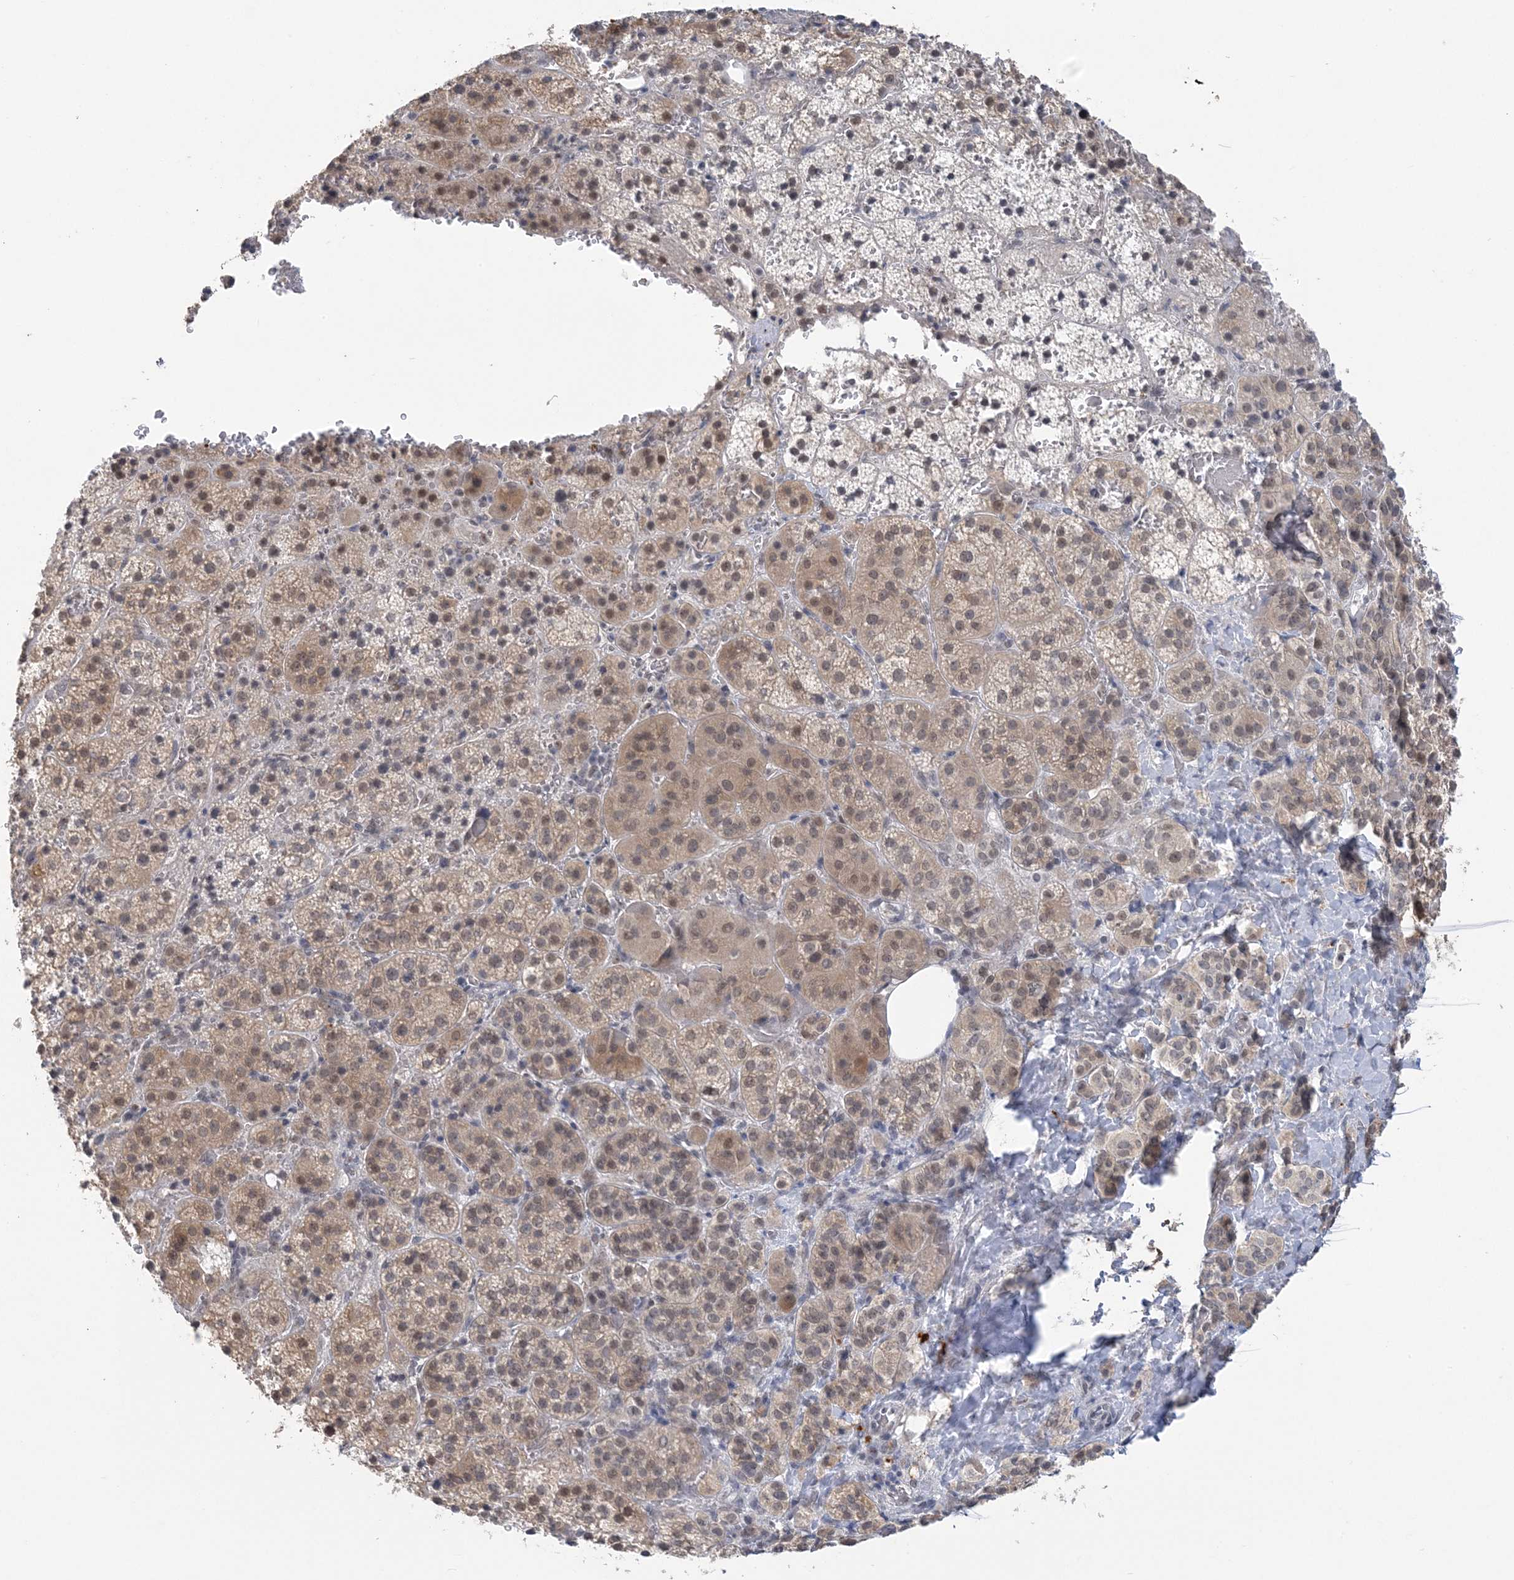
{"staining": {"intensity": "moderate", "quantity": ">75%", "location": "cytoplasmic/membranous,nuclear"}, "tissue": "adrenal gland", "cell_type": "Glandular cells", "image_type": "normal", "snomed": [{"axis": "morphology", "description": "Normal tissue, NOS"}, {"axis": "topography", "description": "Adrenal gland"}], "caption": "Immunohistochemical staining of unremarkable adrenal gland exhibits medium levels of moderate cytoplasmic/membranous,nuclear staining in about >75% of glandular cells.", "gene": "ZBTB7A", "patient": {"sex": "female", "age": 59}}